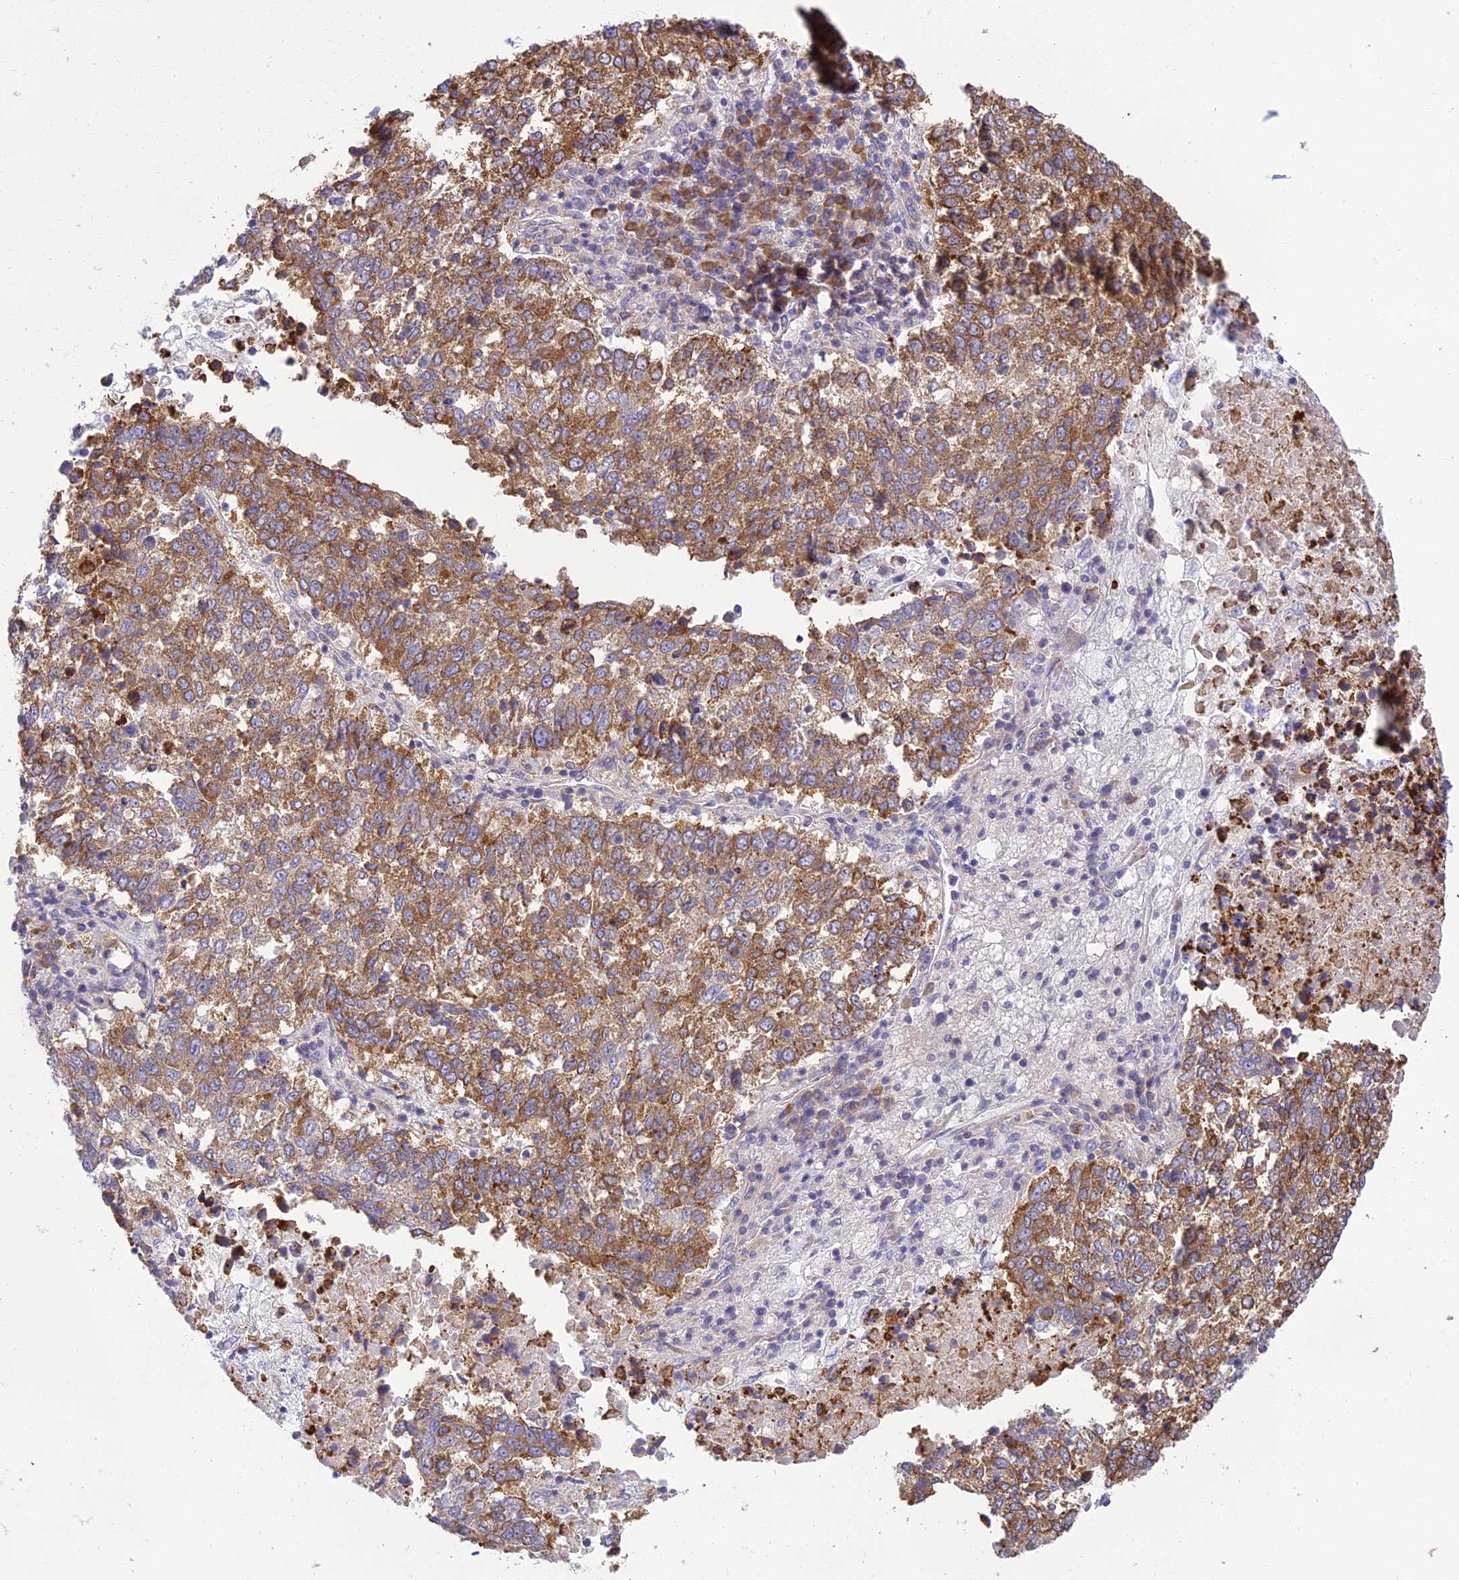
{"staining": {"intensity": "moderate", "quantity": ">75%", "location": "cytoplasmic/membranous"}, "tissue": "lung cancer", "cell_type": "Tumor cells", "image_type": "cancer", "snomed": [{"axis": "morphology", "description": "Squamous cell carcinoma, NOS"}, {"axis": "topography", "description": "Lung"}], "caption": "Lung cancer stained with a protein marker reveals moderate staining in tumor cells.", "gene": "CLCN7", "patient": {"sex": "male", "age": 73}}